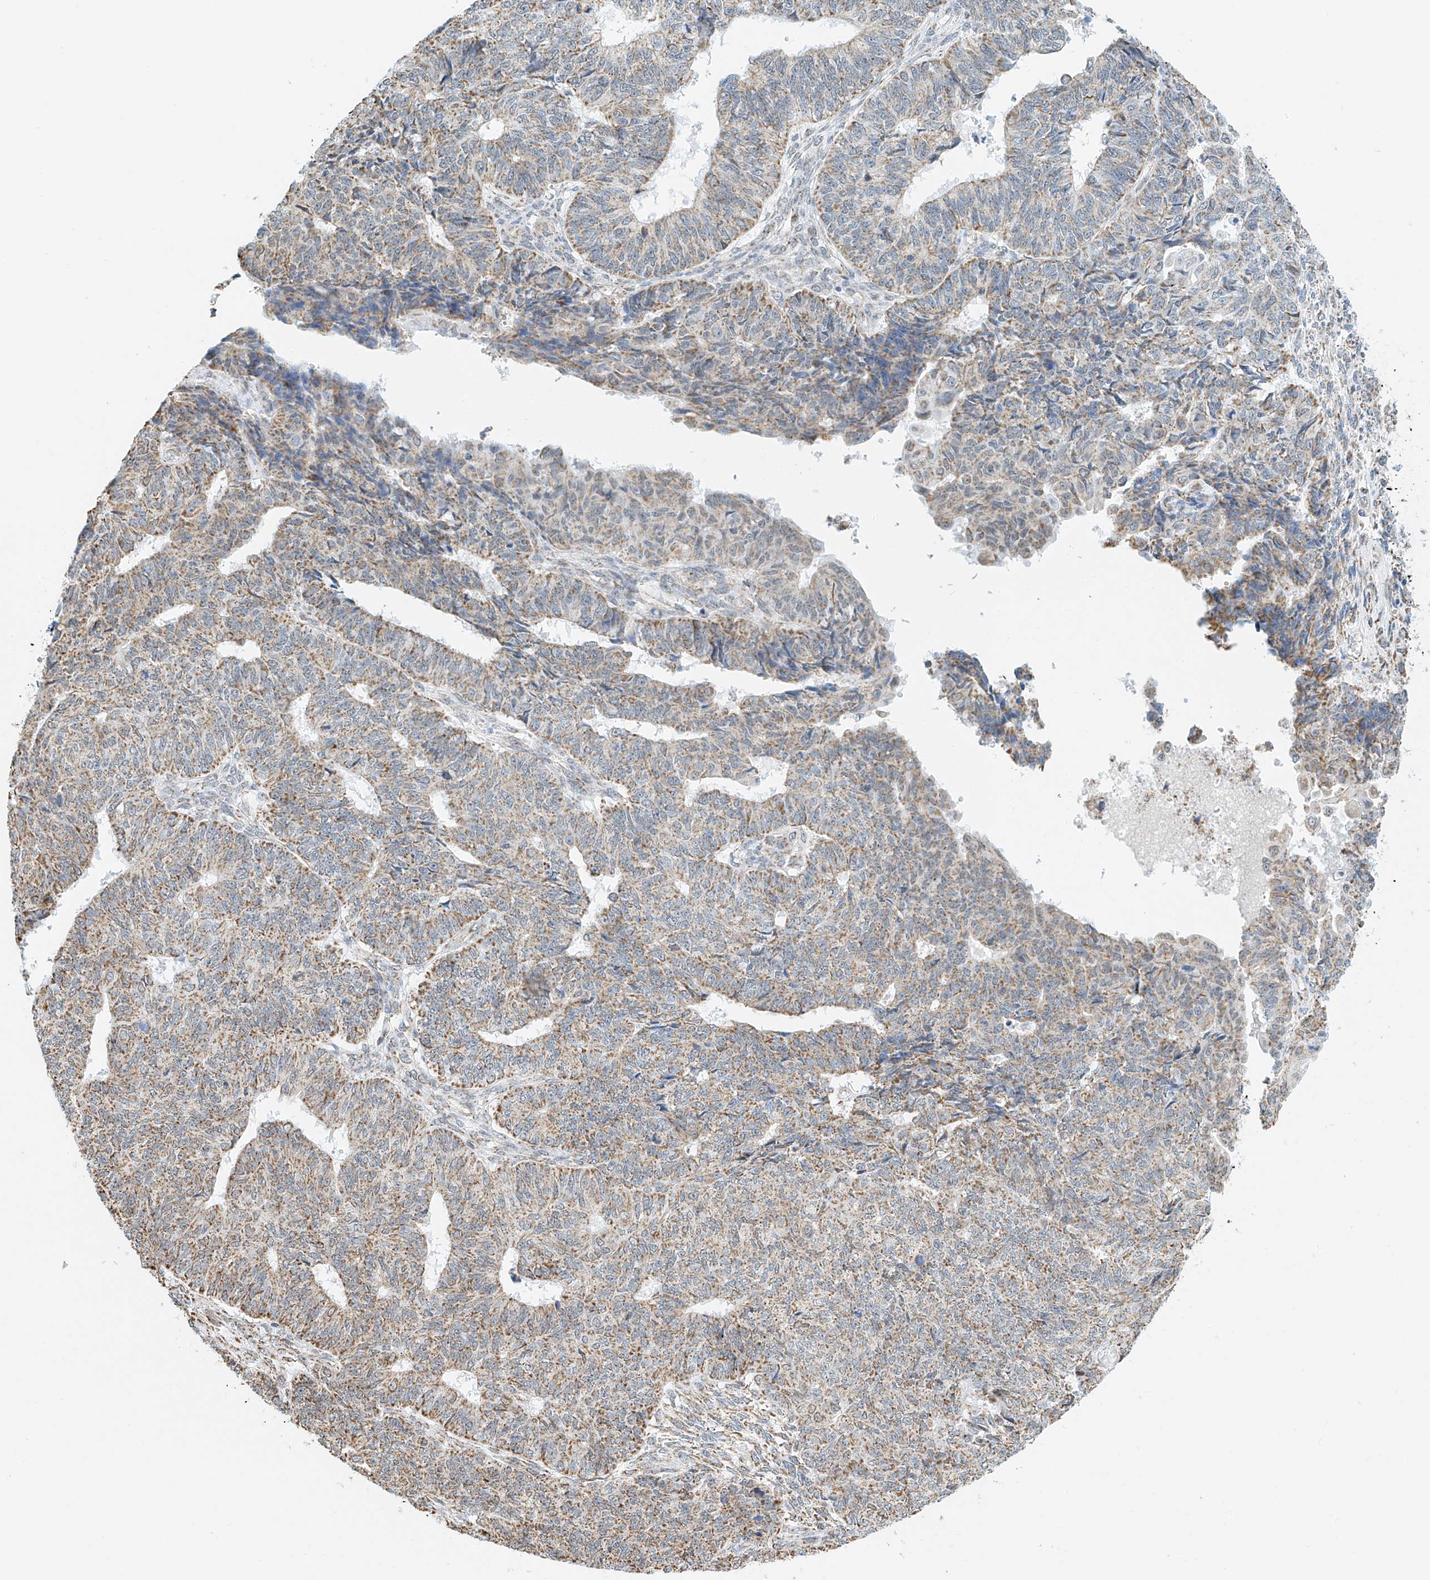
{"staining": {"intensity": "moderate", "quantity": ">75%", "location": "cytoplasmic/membranous"}, "tissue": "endometrial cancer", "cell_type": "Tumor cells", "image_type": "cancer", "snomed": [{"axis": "morphology", "description": "Adenocarcinoma, NOS"}, {"axis": "topography", "description": "Endometrium"}], "caption": "Protein expression analysis of human endometrial cancer (adenocarcinoma) reveals moderate cytoplasmic/membranous positivity in about >75% of tumor cells.", "gene": "NALCN", "patient": {"sex": "female", "age": 32}}